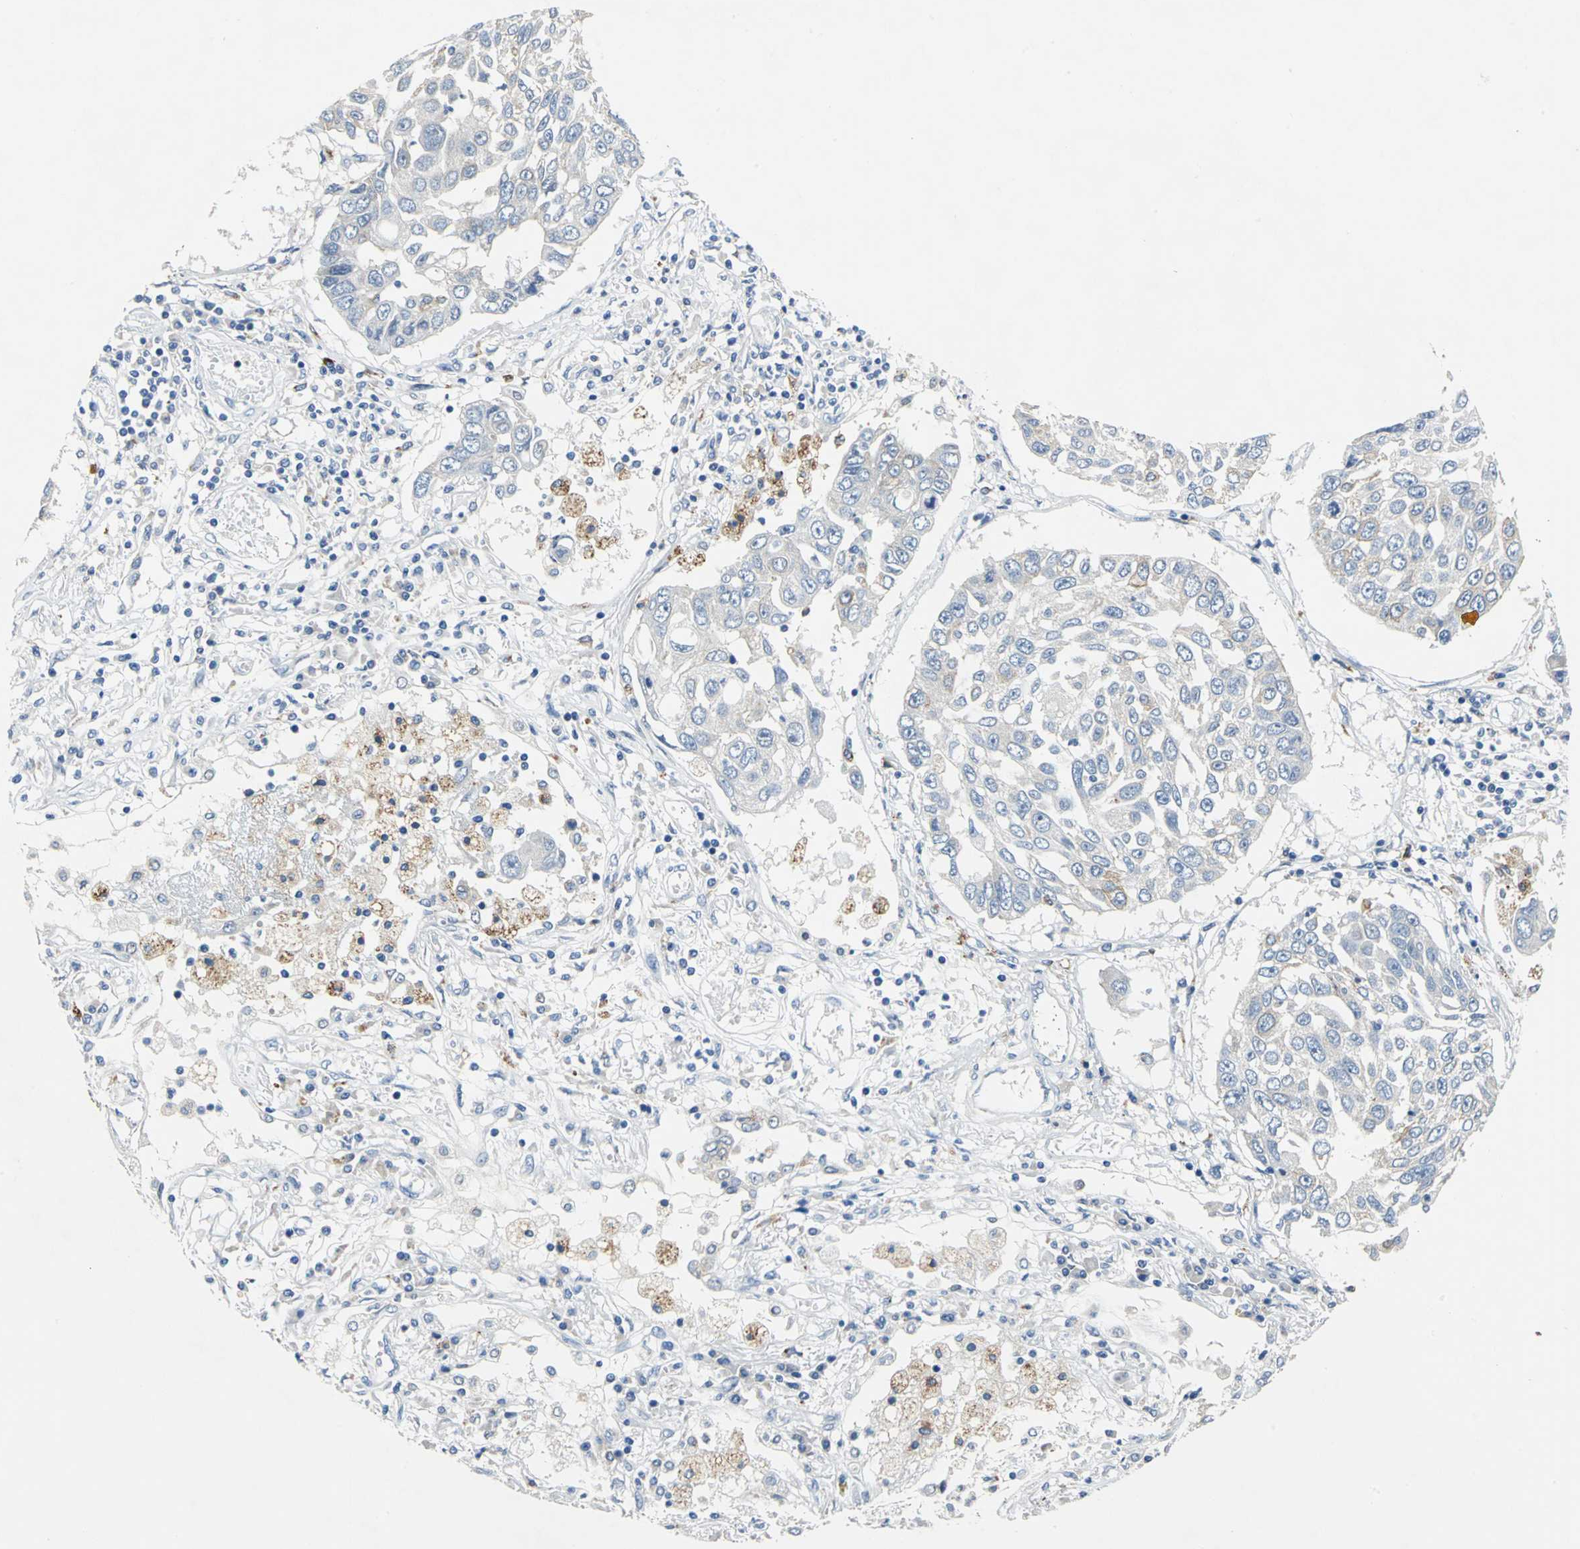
{"staining": {"intensity": "negative", "quantity": "none", "location": "none"}, "tissue": "lung cancer", "cell_type": "Tumor cells", "image_type": "cancer", "snomed": [{"axis": "morphology", "description": "Squamous cell carcinoma, NOS"}, {"axis": "topography", "description": "Lung"}], "caption": "This is a micrograph of immunohistochemistry staining of squamous cell carcinoma (lung), which shows no positivity in tumor cells.", "gene": "RASD2", "patient": {"sex": "male", "age": 71}}